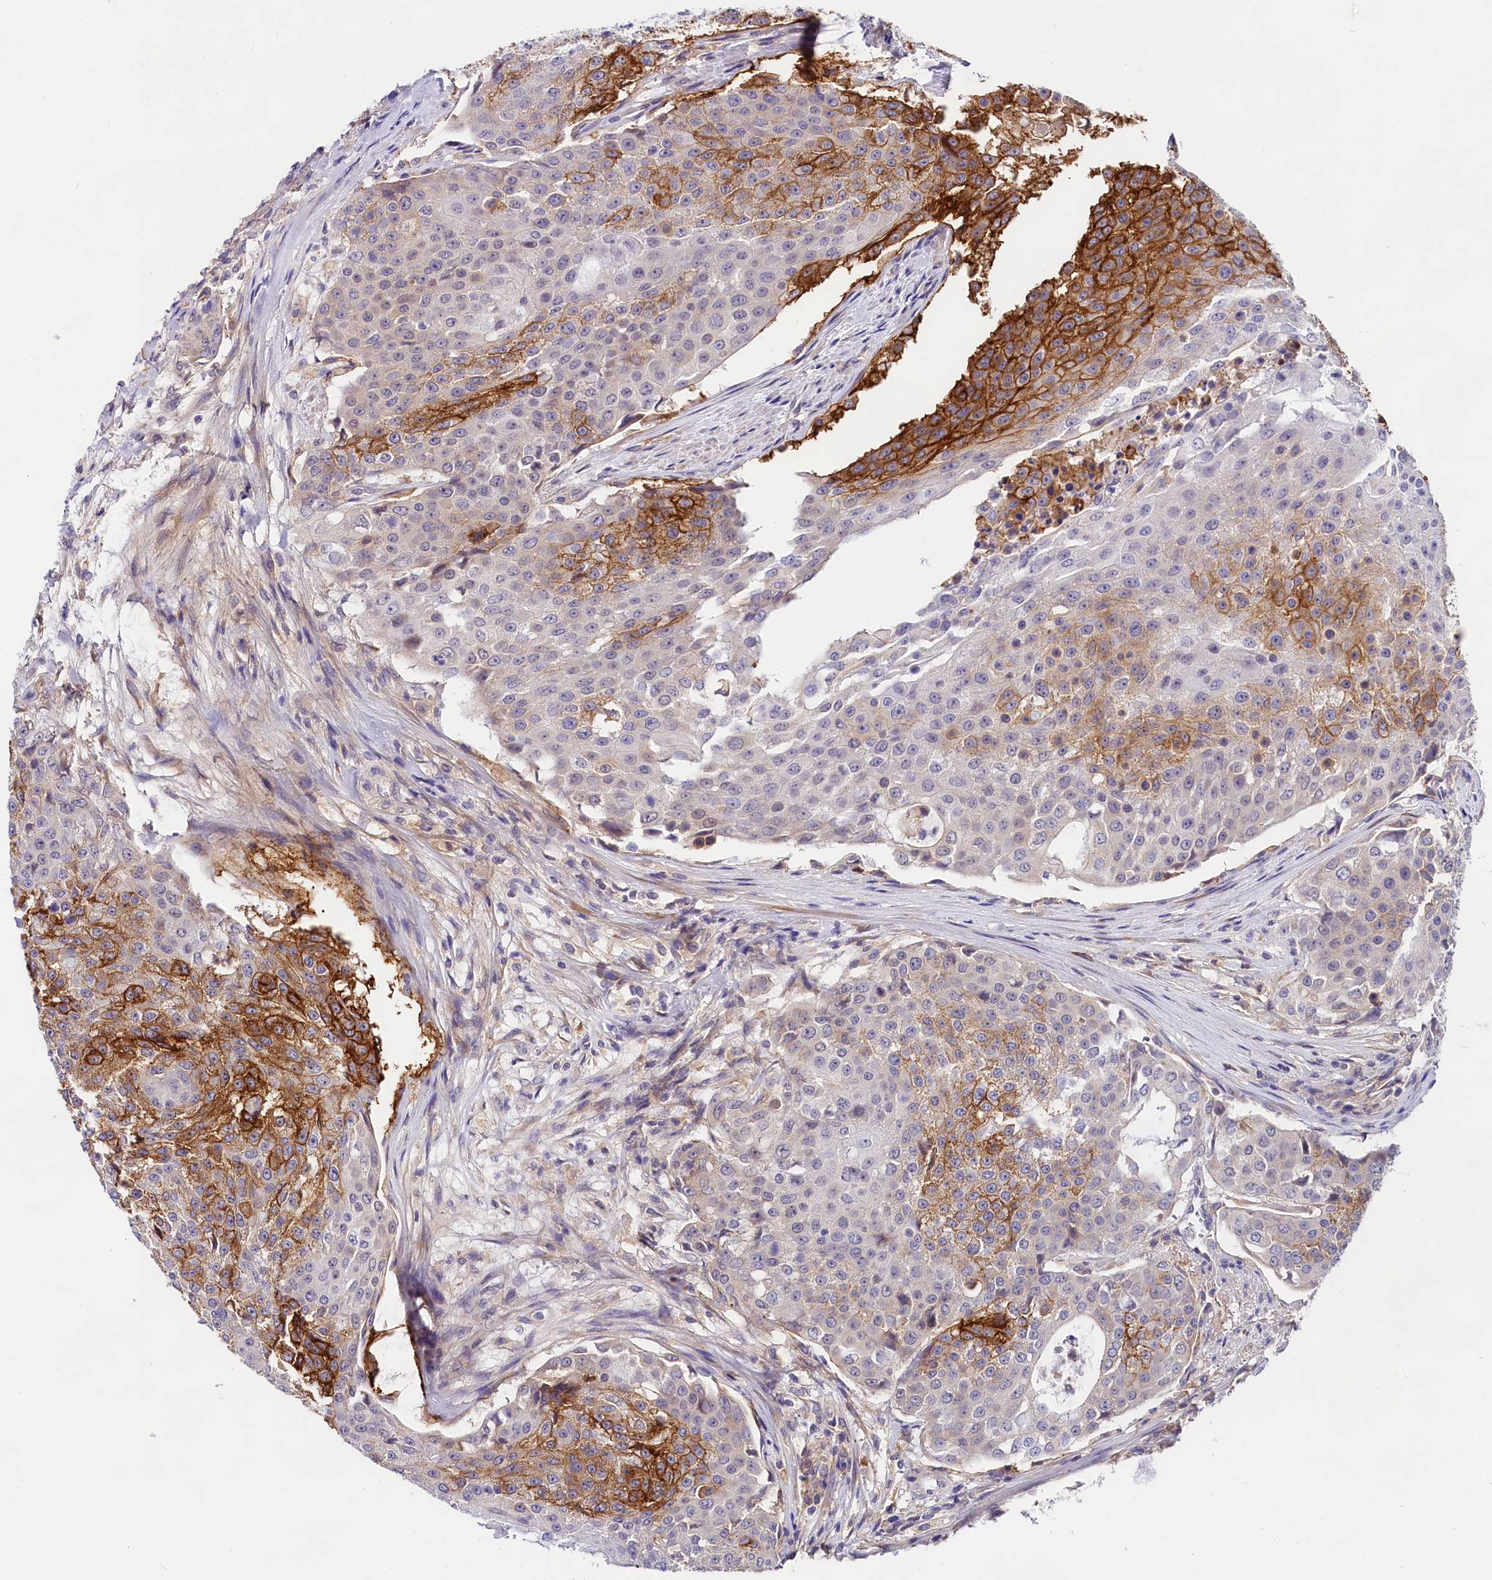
{"staining": {"intensity": "strong", "quantity": "25%-75%", "location": "cytoplasmic/membranous"}, "tissue": "urothelial cancer", "cell_type": "Tumor cells", "image_type": "cancer", "snomed": [{"axis": "morphology", "description": "Urothelial carcinoma, High grade"}, {"axis": "topography", "description": "Urinary bladder"}], "caption": "DAB immunohistochemical staining of urothelial cancer shows strong cytoplasmic/membranous protein positivity in about 25%-75% of tumor cells. Nuclei are stained in blue.", "gene": "OAS3", "patient": {"sex": "female", "age": 63}}